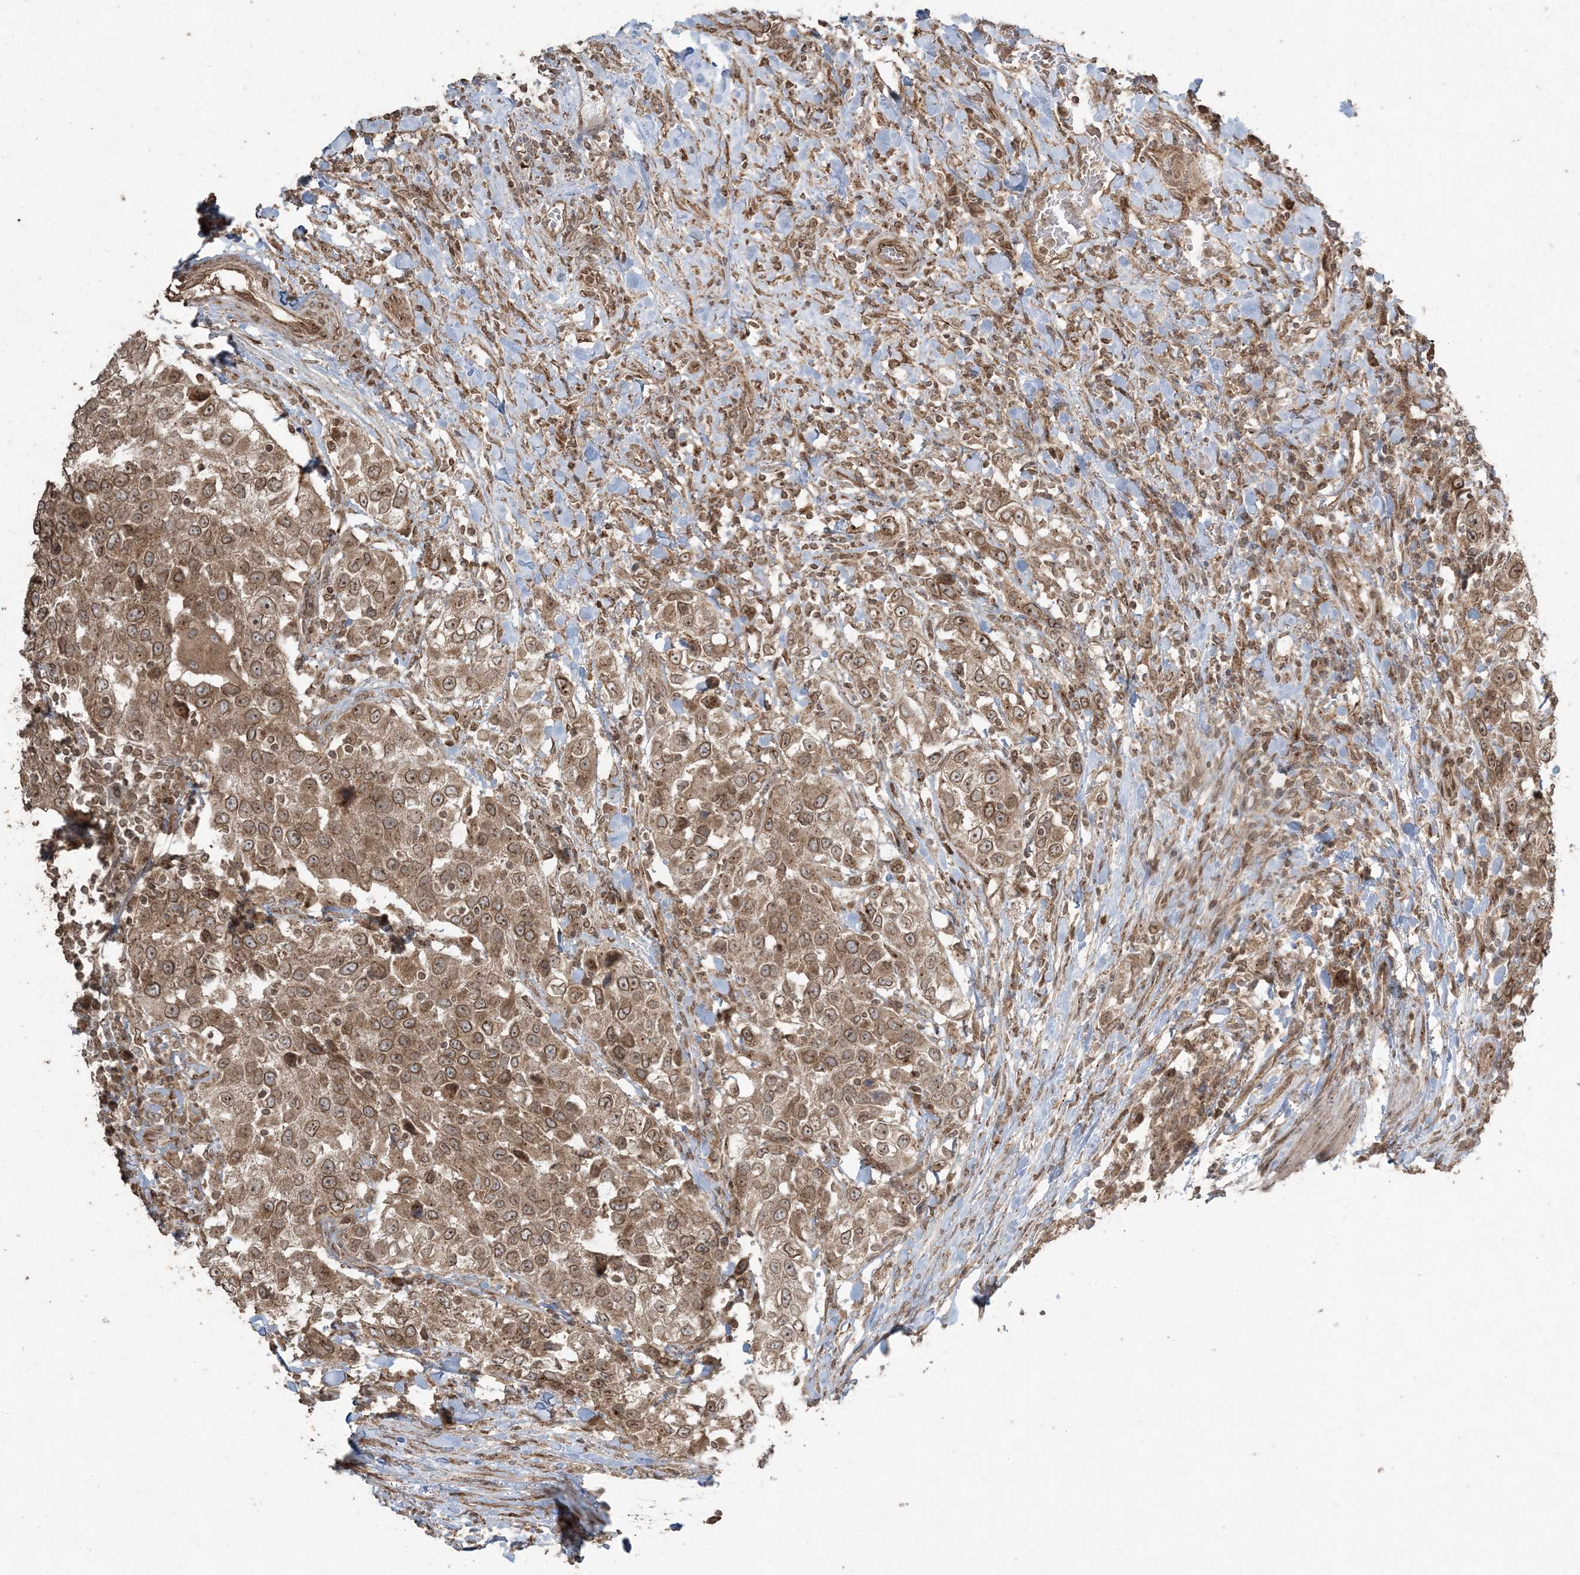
{"staining": {"intensity": "moderate", "quantity": ">75%", "location": "cytoplasmic/membranous,nuclear"}, "tissue": "urothelial cancer", "cell_type": "Tumor cells", "image_type": "cancer", "snomed": [{"axis": "morphology", "description": "Urothelial carcinoma, High grade"}, {"axis": "topography", "description": "Urinary bladder"}], "caption": "This photomicrograph displays immunohistochemistry (IHC) staining of human urothelial cancer, with medium moderate cytoplasmic/membranous and nuclear expression in approximately >75% of tumor cells.", "gene": "DDX19B", "patient": {"sex": "female", "age": 80}}